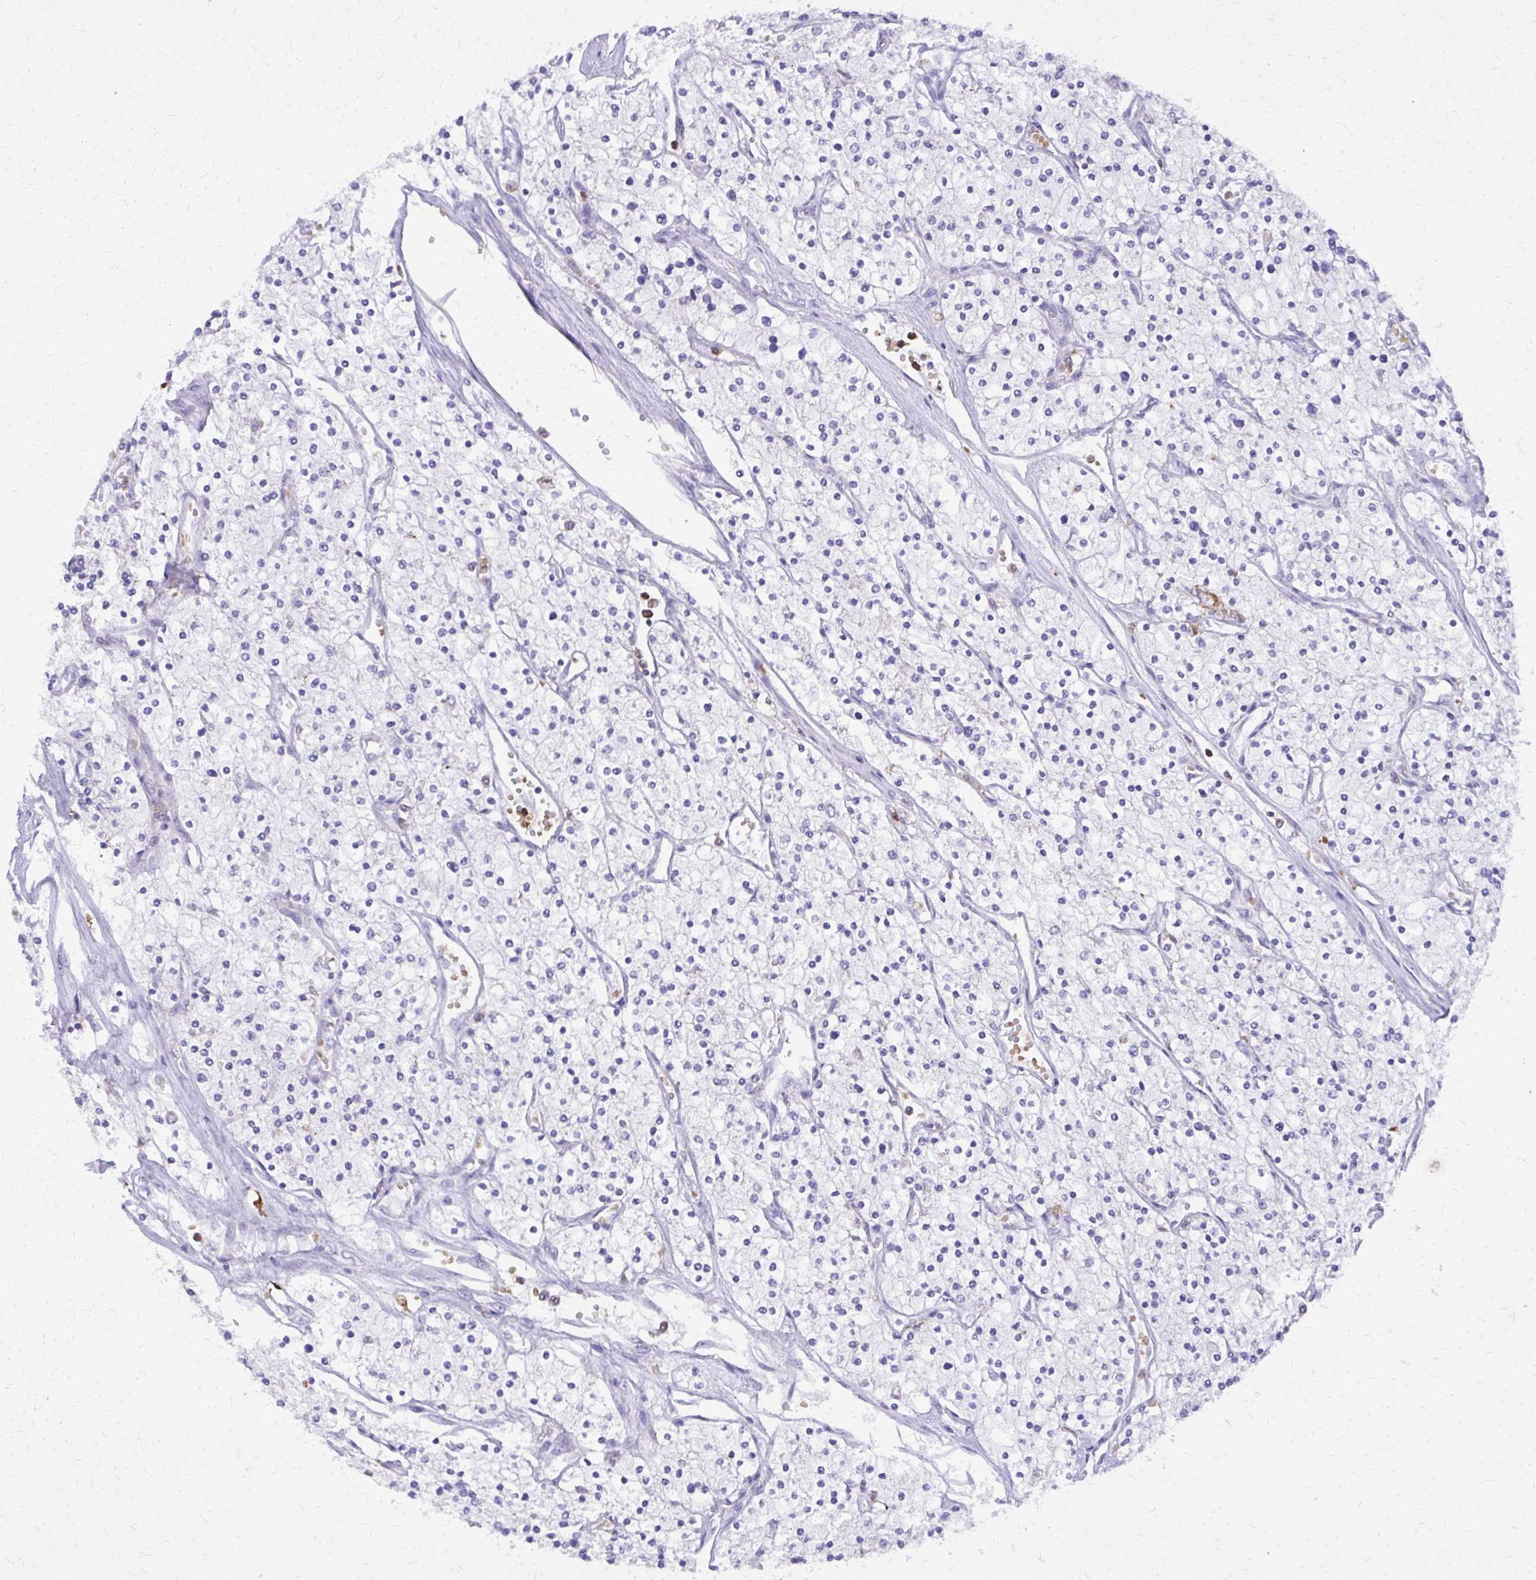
{"staining": {"intensity": "negative", "quantity": "none", "location": "none"}, "tissue": "renal cancer", "cell_type": "Tumor cells", "image_type": "cancer", "snomed": [{"axis": "morphology", "description": "Adenocarcinoma, NOS"}, {"axis": "topography", "description": "Kidney"}], "caption": "There is no significant positivity in tumor cells of adenocarcinoma (renal).", "gene": "CAT", "patient": {"sex": "male", "age": 80}}